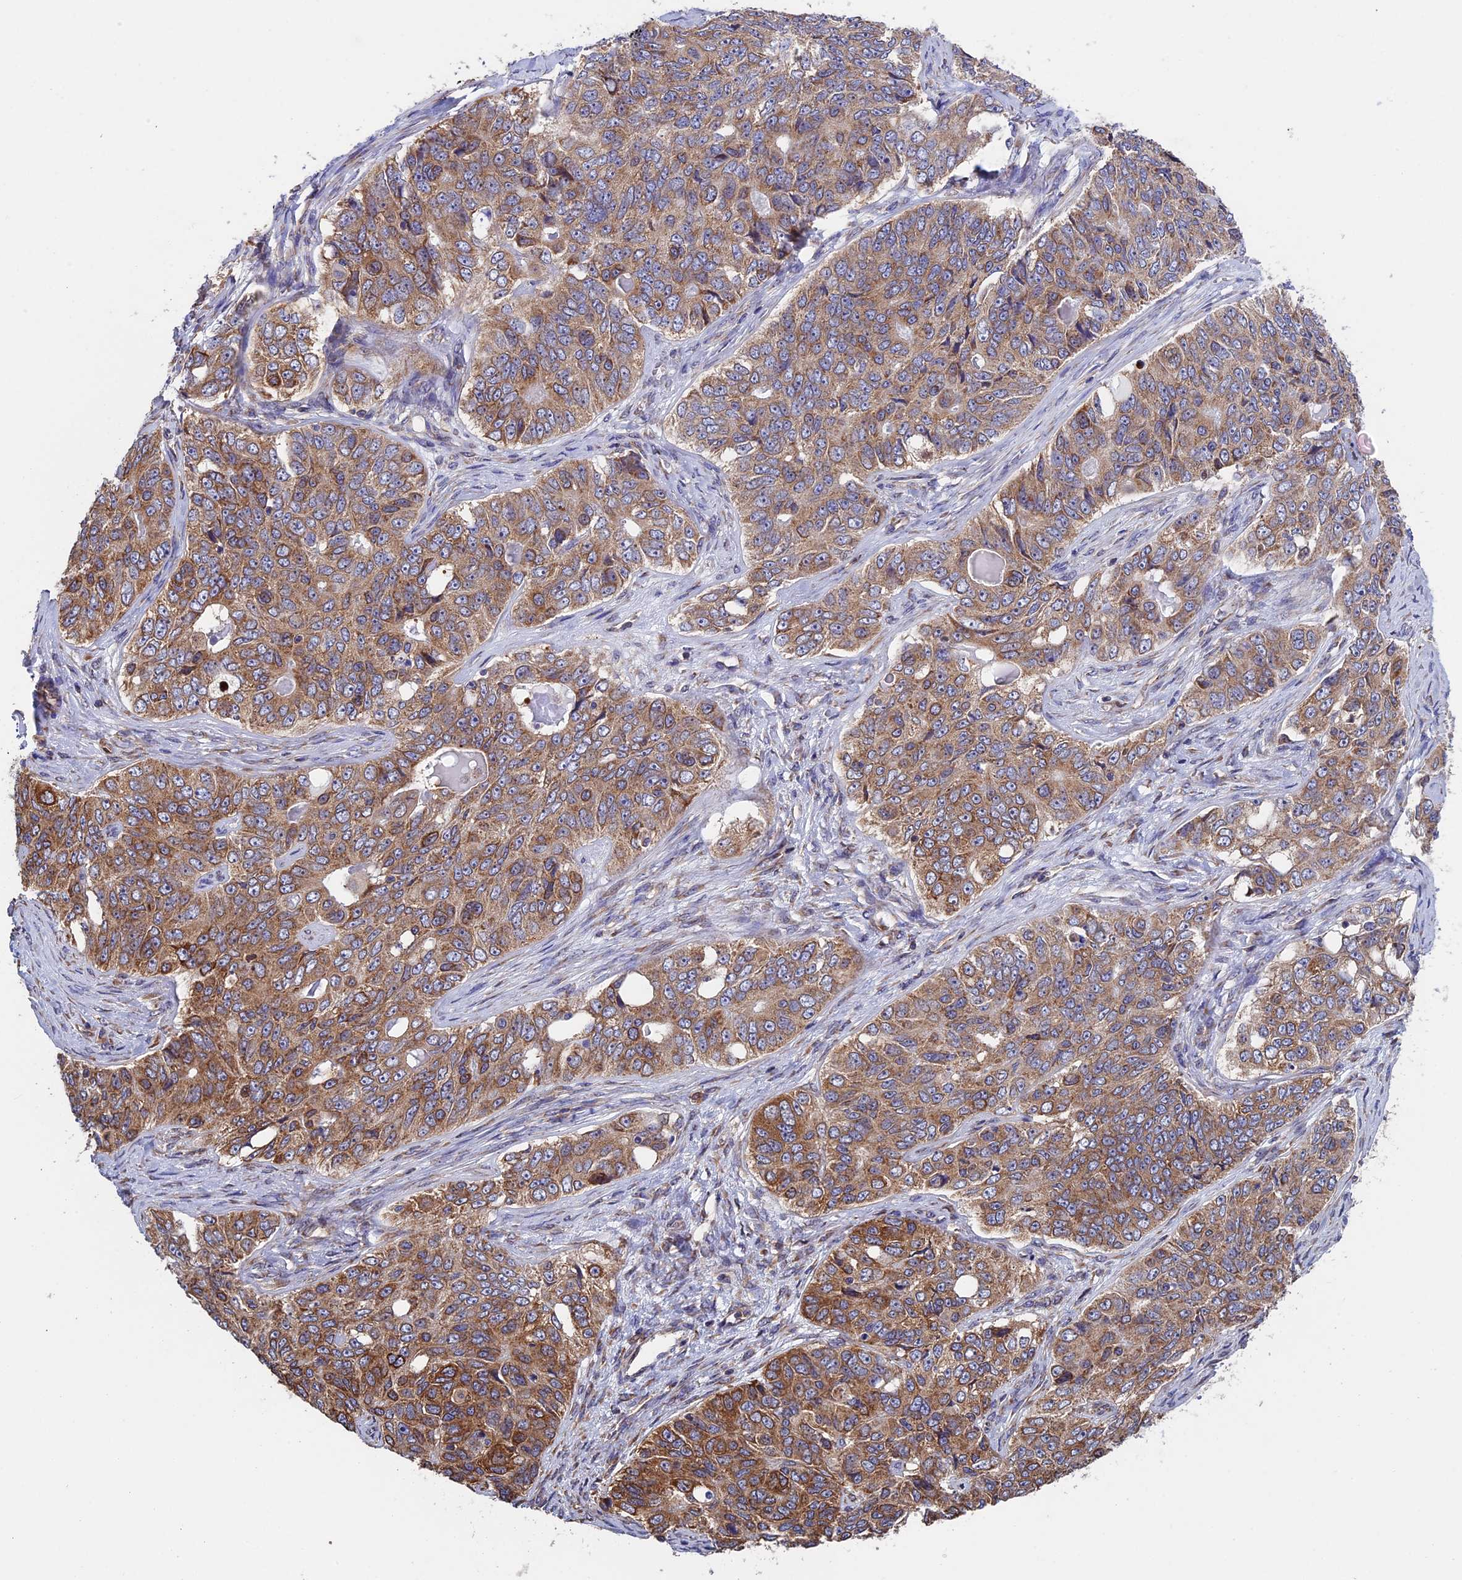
{"staining": {"intensity": "moderate", "quantity": ">75%", "location": "cytoplasmic/membranous"}, "tissue": "ovarian cancer", "cell_type": "Tumor cells", "image_type": "cancer", "snomed": [{"axis": "morphology", "description": "Carcinoma, endometroid"}, {"axis": "topography", "description": "Ovary"}], "caption": "A photomicrograph showing moderate cytoplasmic/membranous staining in about >75% of tumor cells in ovarian cancer (endometroid carcinoma), as visualized by brown immunohistochemical staining.", "gene": "SLC9A5", "patient": {"sex": "female", "age": 51}}